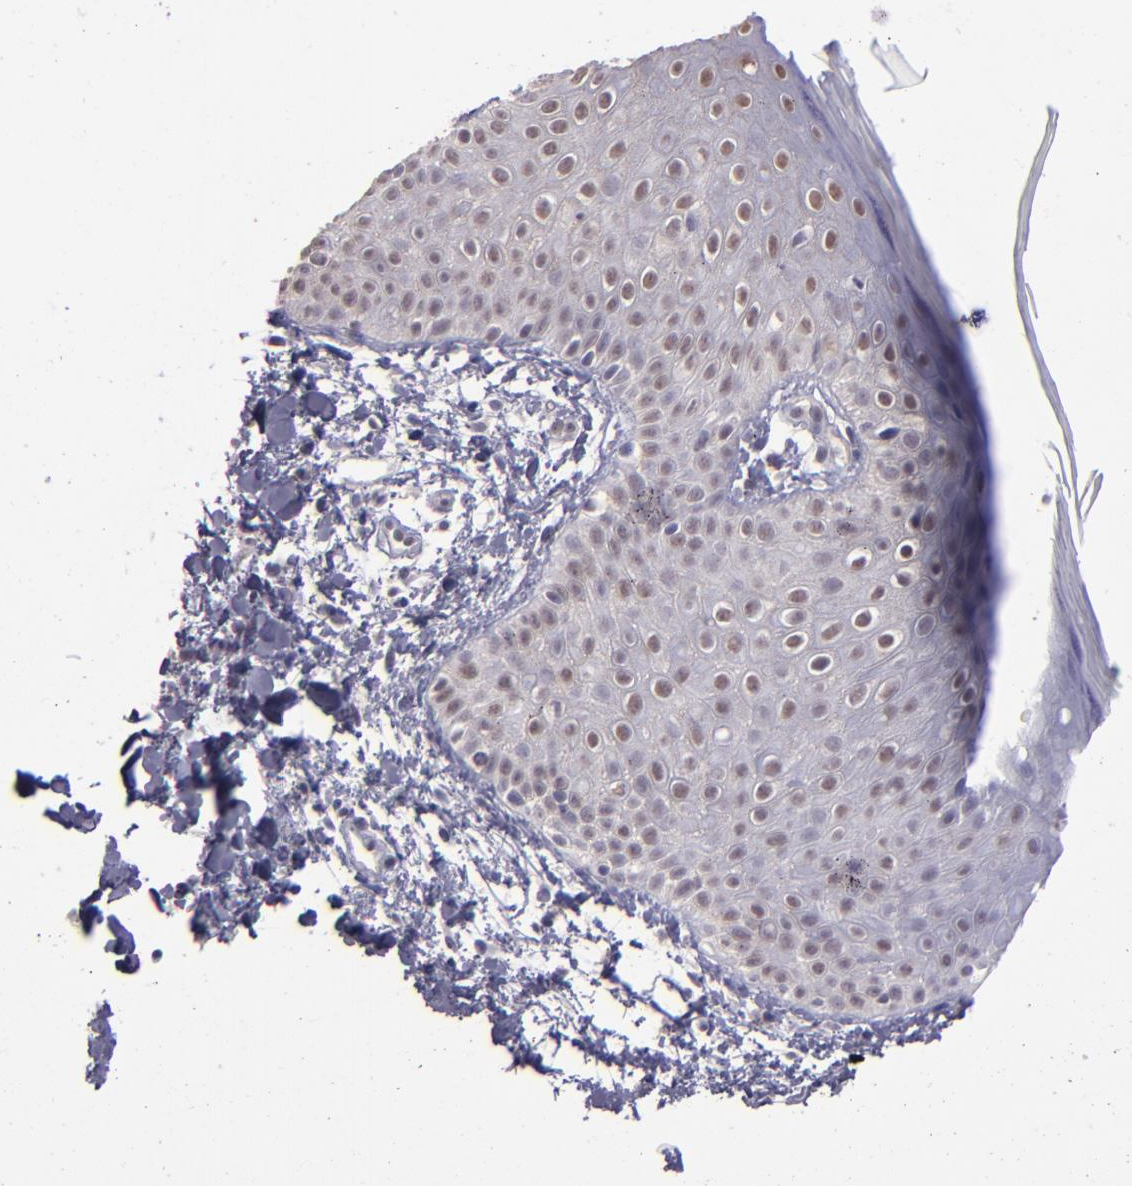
{"staining": {"intensity": "weak", "quantity": "25%-75%", "location": "nuclear"}, "tissue": "skin", "cell_type": "Epidermal cells", "image_type": "normal", "snomed": [{"axis": "morphology", "description": "Normal tissue, NOS"}, {"axis": "morphology", "description": "Inflammation, NOS"}, {"axis": "topography", "description": "Soft tissue"}, {"axis": "topography", "description": "Anal"}], "caption": "Protein analysis of normal skin shows weak nuclear positivity in about 25%-75% of epidermal cells.", "gene": "CEBPE", "patient": {"sex": "female", "age": 15}}